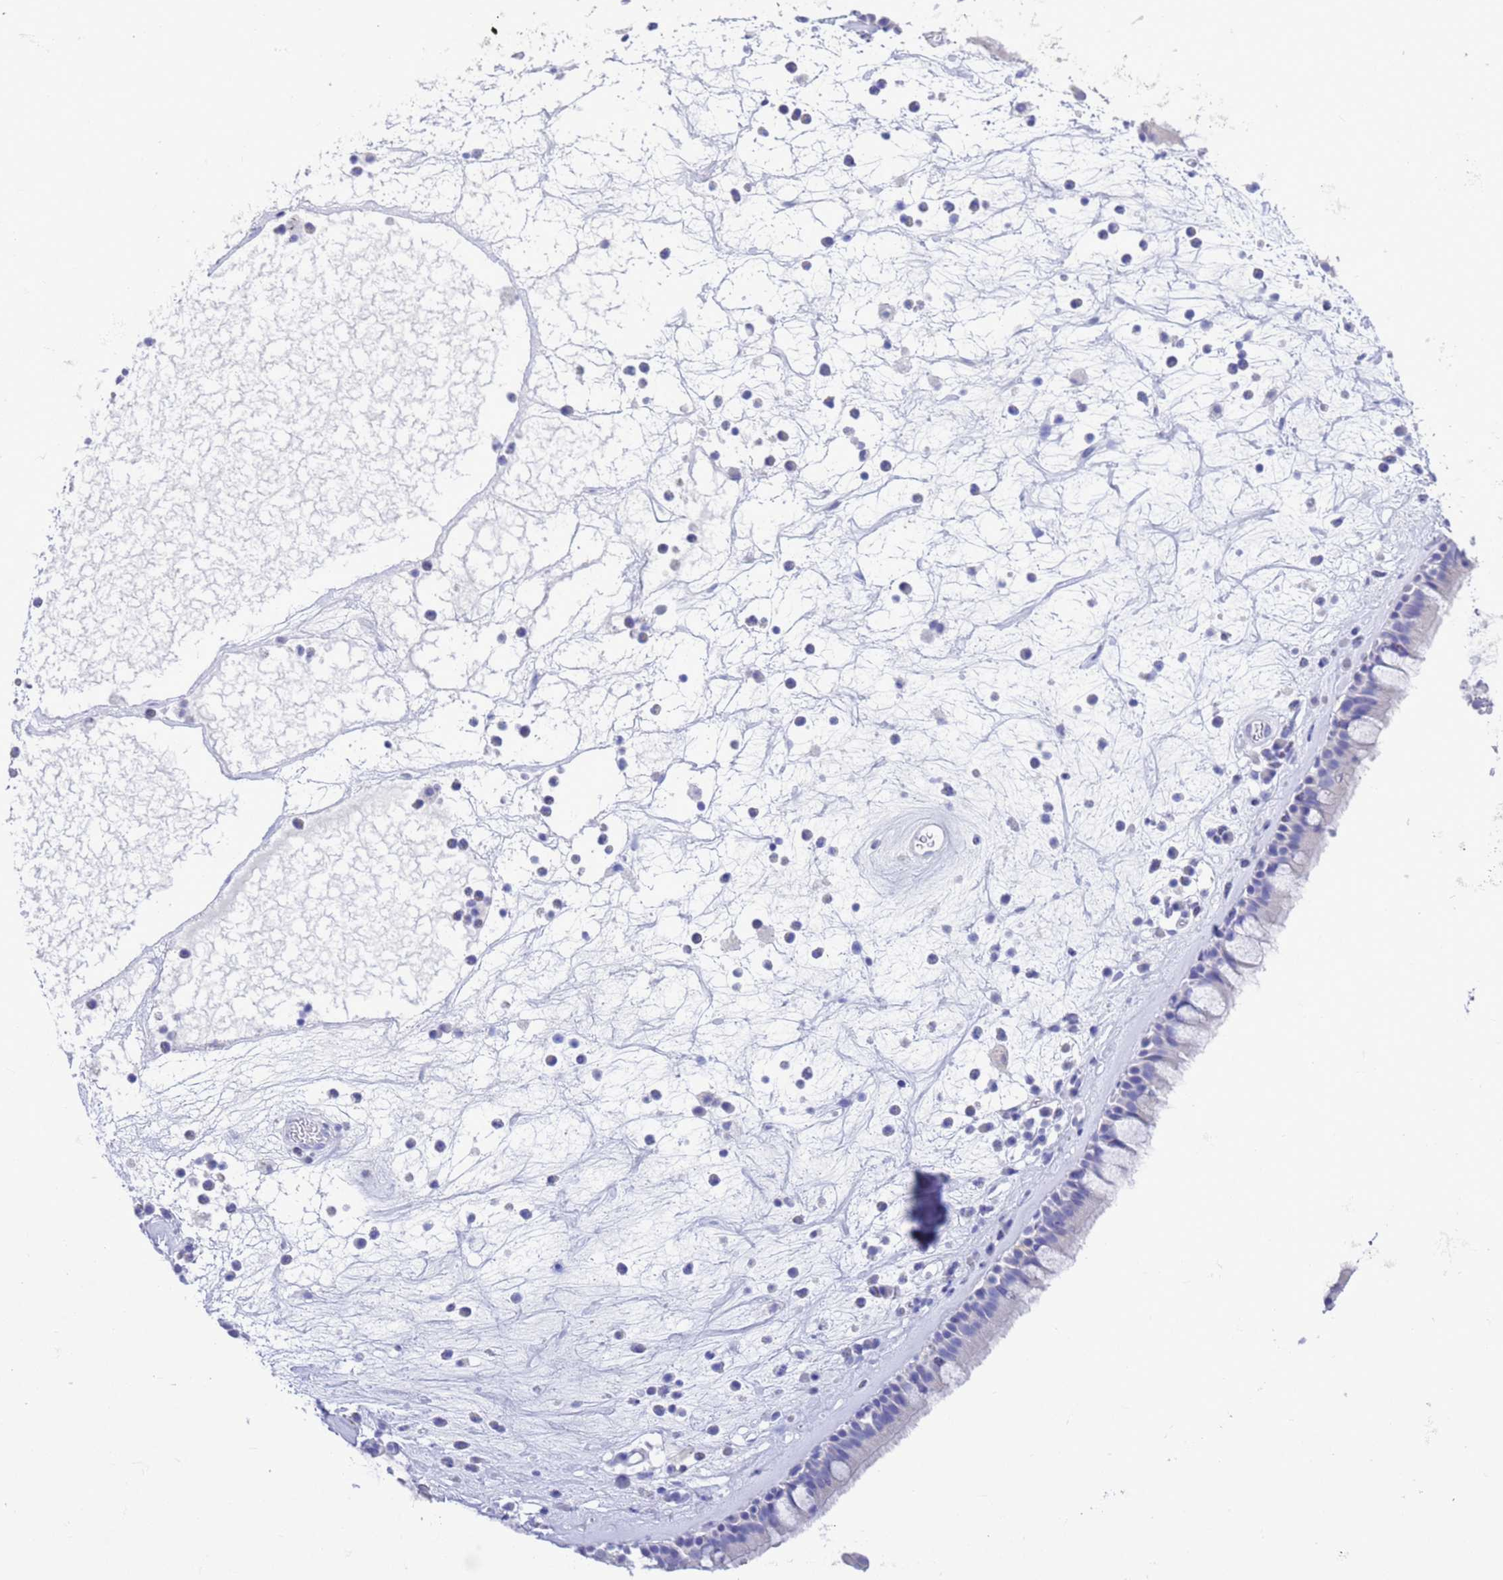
{"staining": {"intensity": "negative", "quantity": "none", "location": "none"}, "tissue": "nasopharynx", "cell_type": "Respiratory epithelial cells", "image_type": "normal", "snomed": [{"axis": "morphology", "description": "Normal tissue, NOS"}, {"axis": "morphology", "description": "Inflammation, NOS"}, {"axis": "topography", "description": "Nasopharynx"}], "caption": "Respiratory epithelial cells are negative for protein expression in benign human nasopharynx. (Stains: DAB (3,3'-diaminobenzidine) IHC with hematoxylin counter stain, Microscopy: brightfield microscopy at high magnification).", "gene": "GSTM1", "patient": {"sex": "male", "age": 70}}